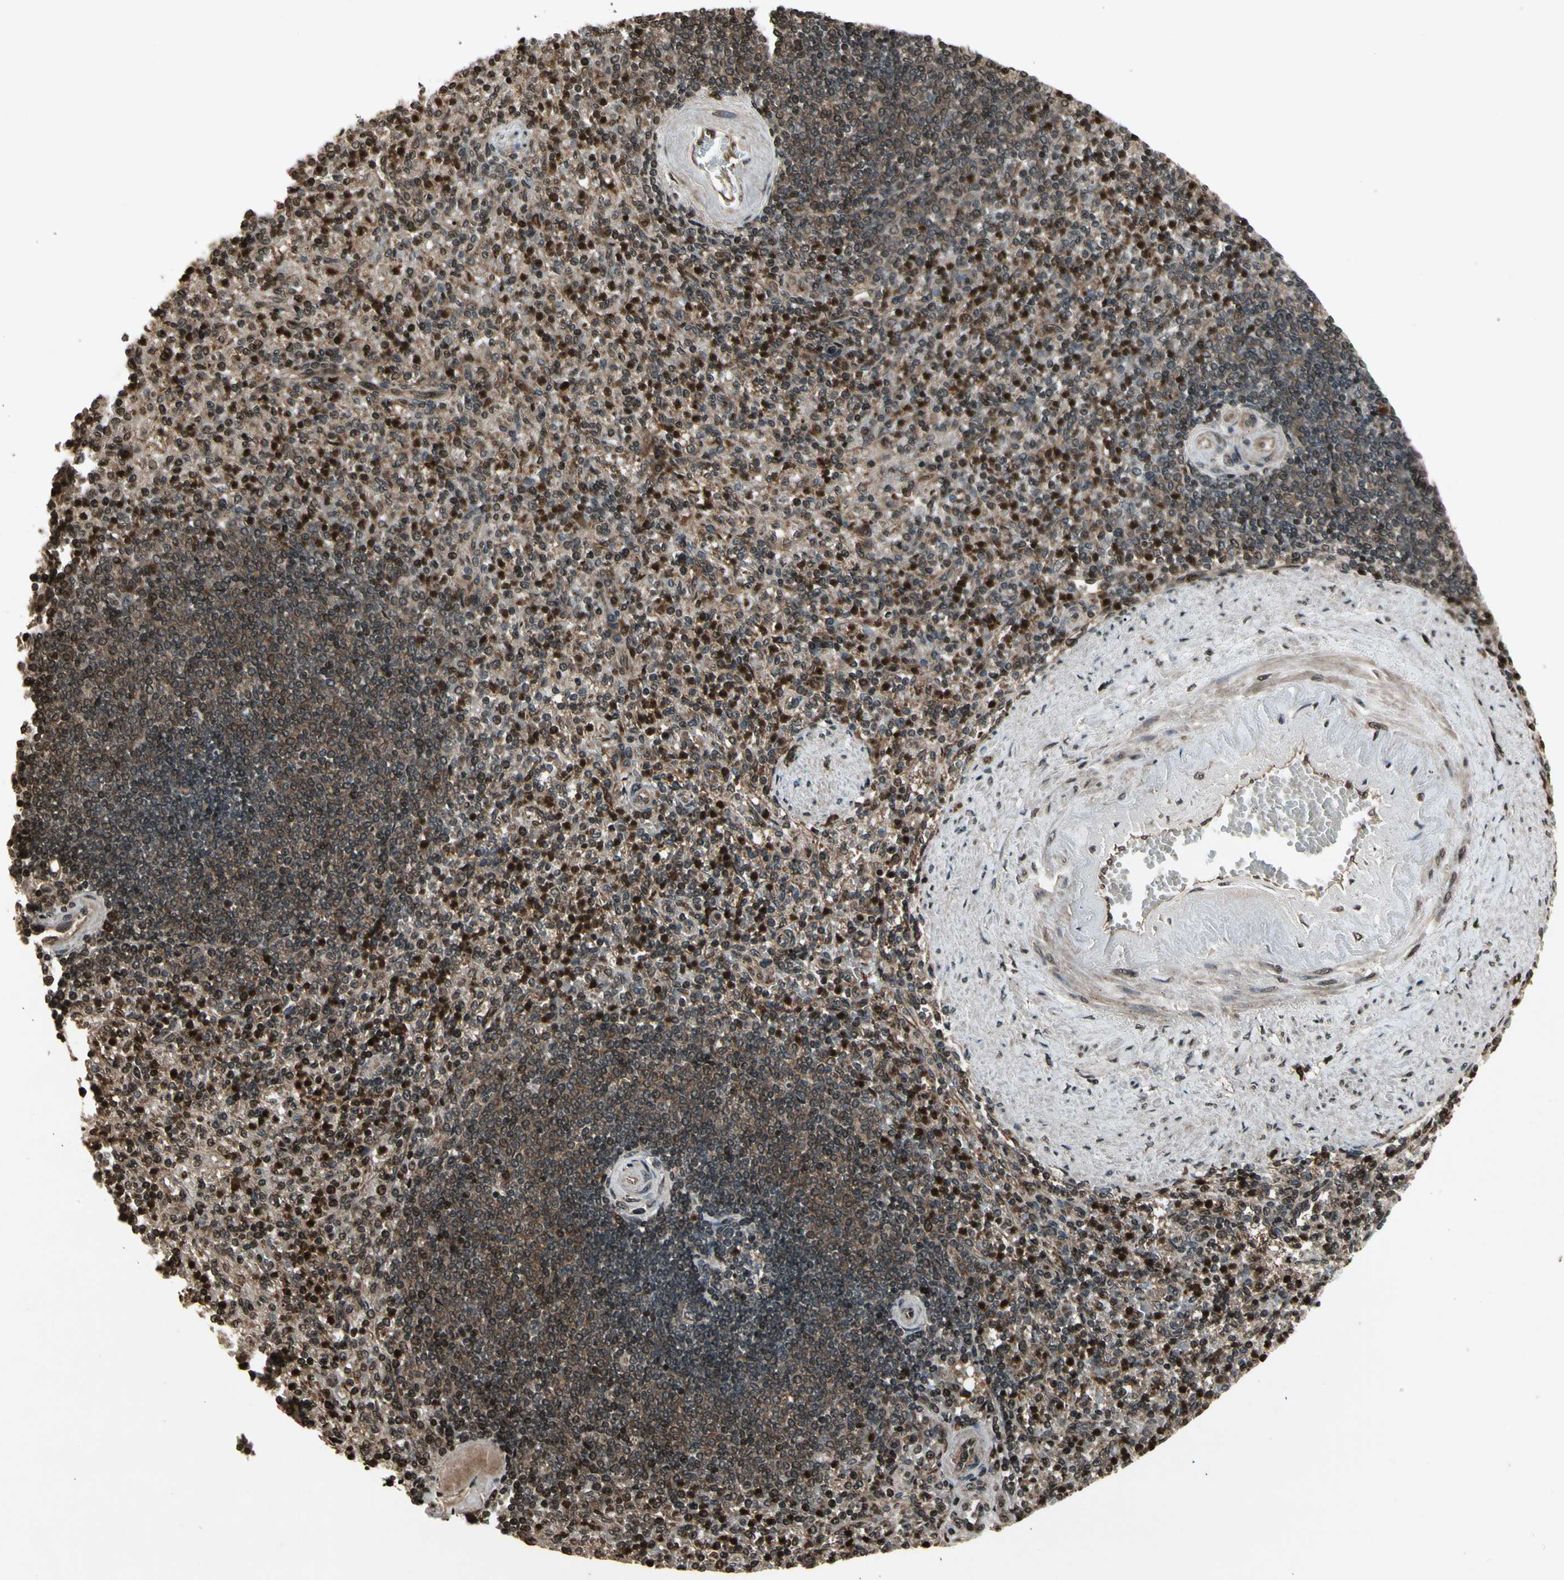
{"staining": {"intensity": "strong", "quantity": ">75%", "location": "nuclear"}, "tissue": "spleen", "cell_type": "Cells in red pulp", "image_type": "normal", "snomed": [{"axis": "morphology", "description": "Normal tissue, NOS"}, {"axis": "topography", "description": "Spleen"}], "caption": "Spleen stained with a brown dye exhibits strong nuclear positive staining in approximately >75% of cells in red pulp.", "gene": "GLRX", "patient": {"sex": "female", "age": 74}}